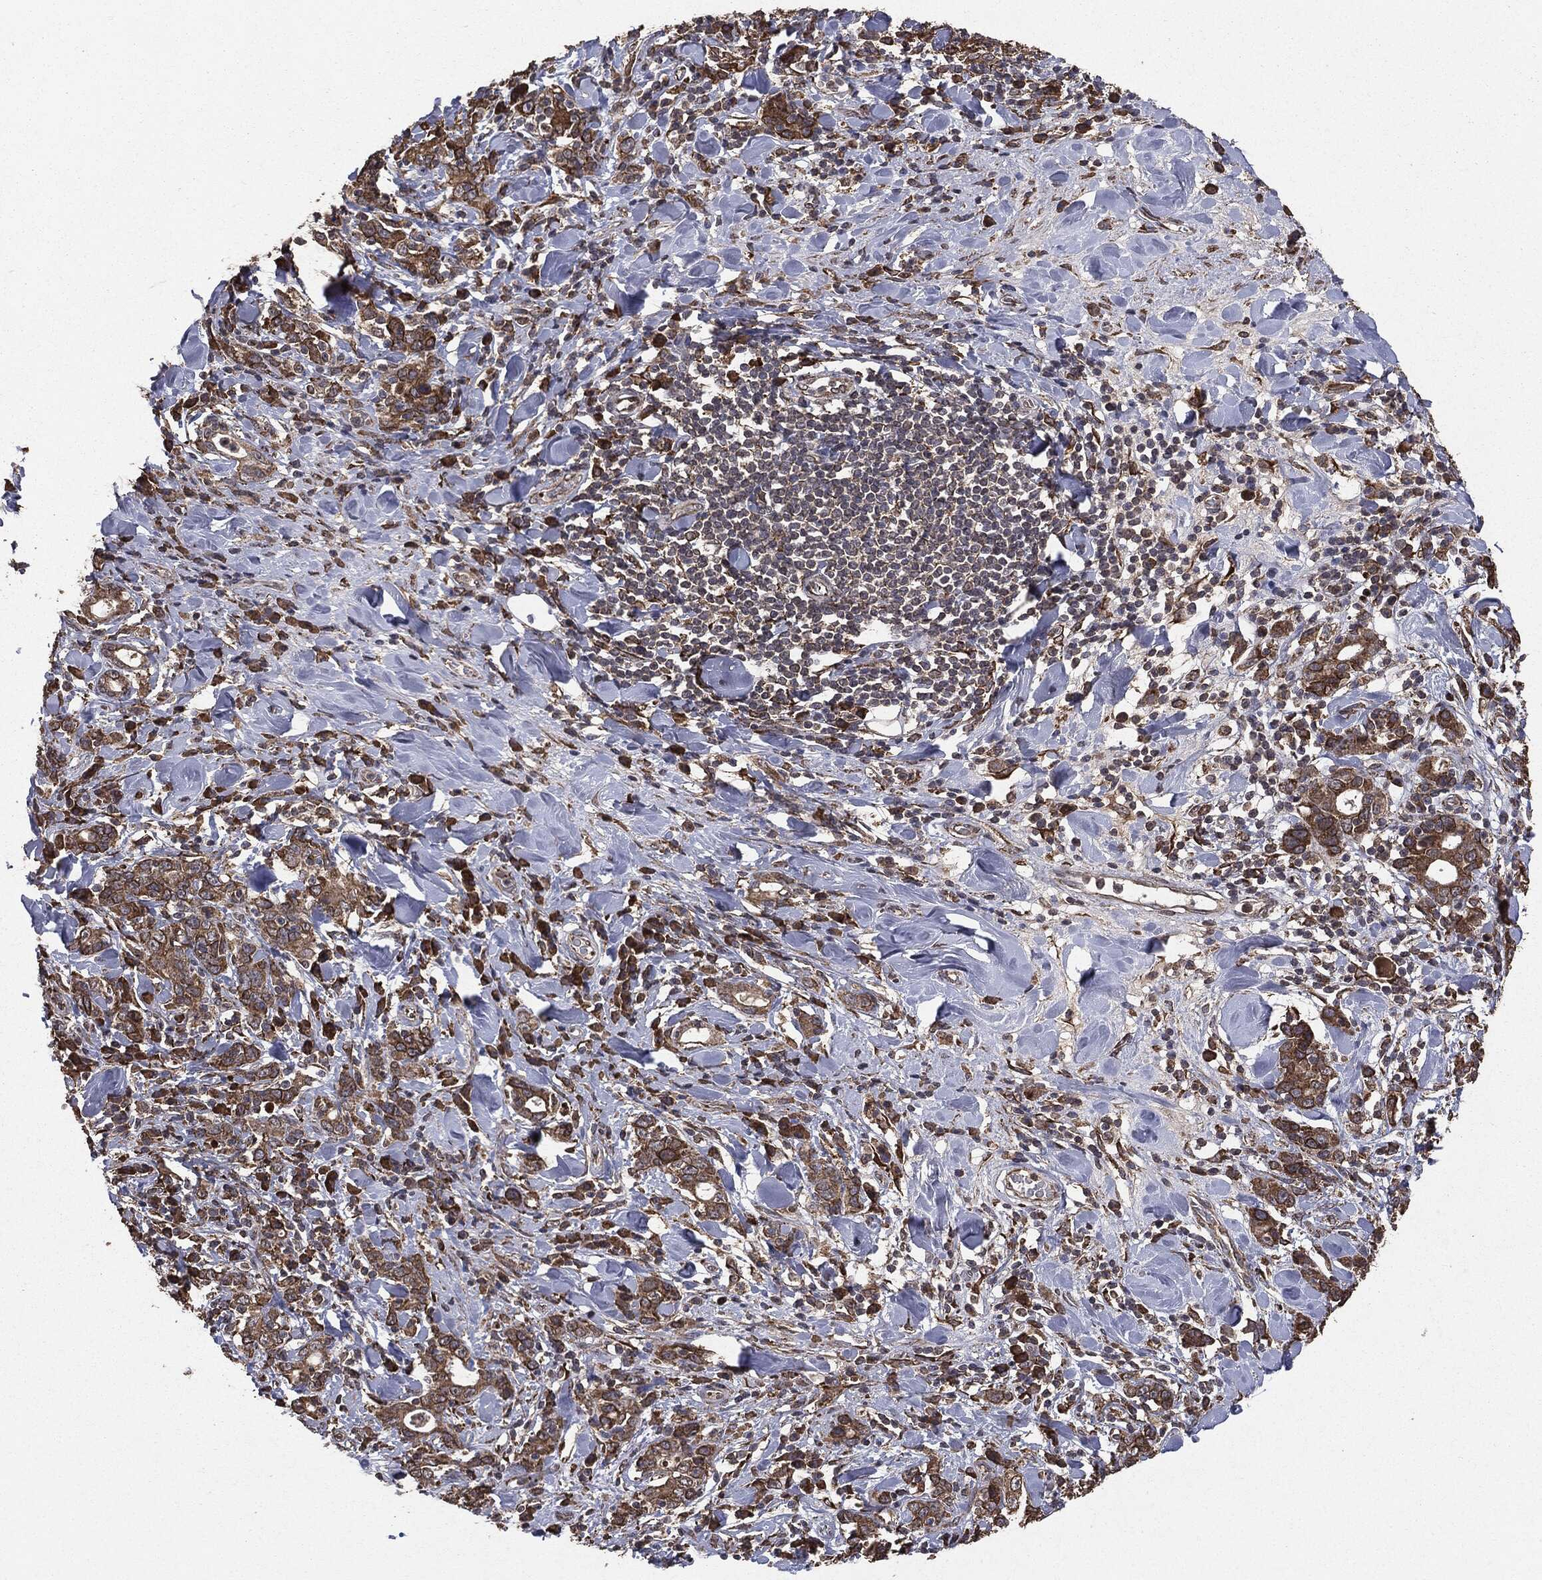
{"staining": {"intensity": "moderate", "quantity": ">75%", "location": "cytoplasmic/membranous"}, "tissue": "stomach cancer", "cell_type": "Tumor cells", "image_type": "cancer", "snomed": [{"axis": "morphology", "description": "Adenocarcinoma, NOS"}, {"axis": "topography", "description": "Stomach"}], "caption": "High-power microscopy captured an IHC photomicrograph of stomach cancer (adenocarcinoma), revealing moderate cytoplasmic/membranous staining in approximately >75% of tumor cells.", "gene": "MTOR", "patient": {"sex": "male", "age": 79}}